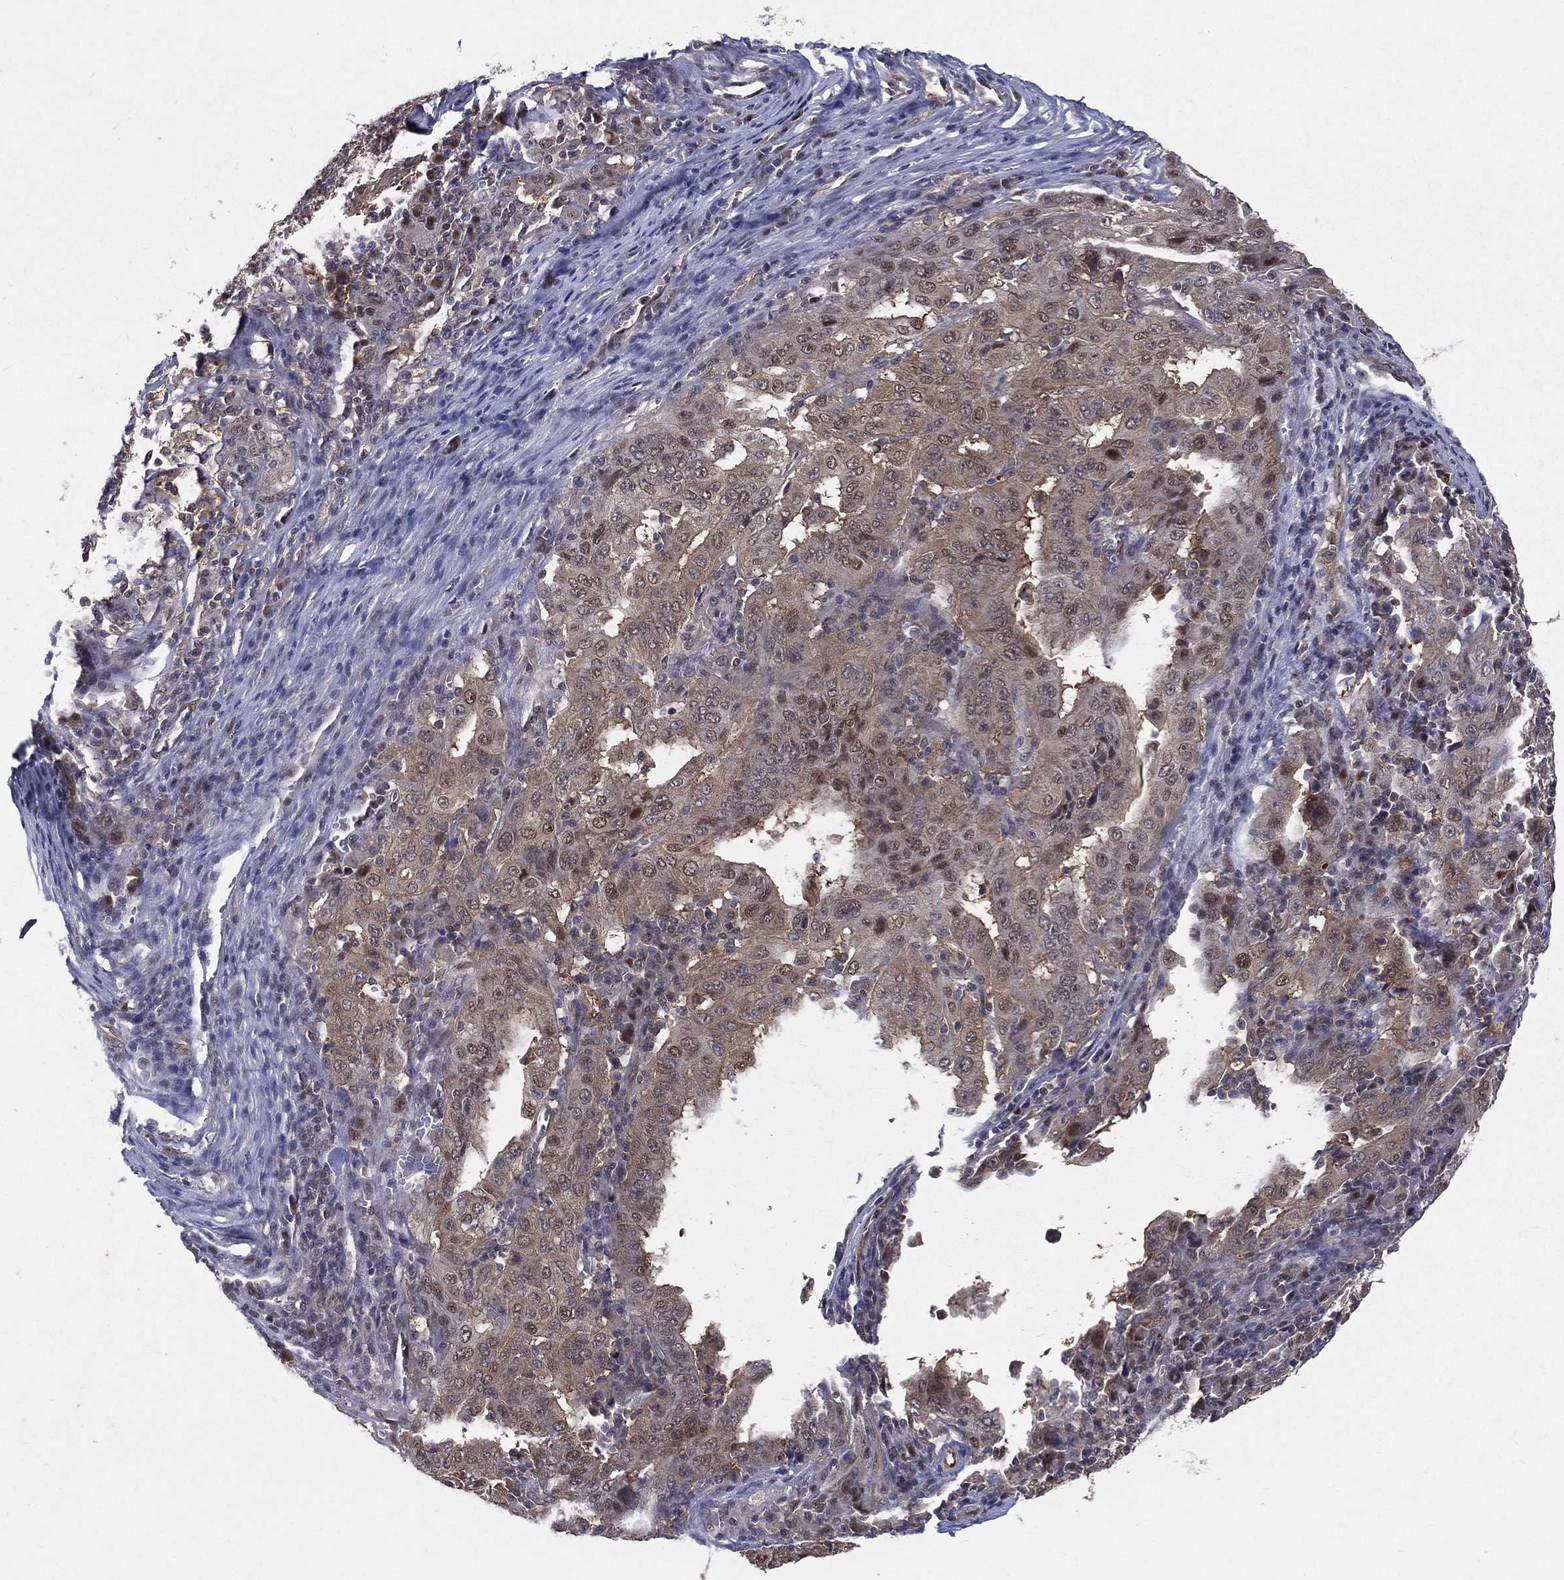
{"staining": {"intensity": "weak", "quantity": "25%-75%", "location": "cytoplasmic/membranous,nuclear"}, "tissue": "pancreatic cancer", "cell_type": "Tumor cells", "image_type": "cancer", "snomed": [{"axis": "morphology", "description": "Adenocarcinoma, NOS"}, {"axis": "topography", "description": "Pancreas"}], "caption": "Immunohistochemical staining of adenocarcinoma (pancreatic) shows weak cytoplasmic/membranous and nuclear protein positivity in about 25%-75% of tumor cells.", "gene": "GMPR2", "patient": {"sex": "male", "age": 63}}